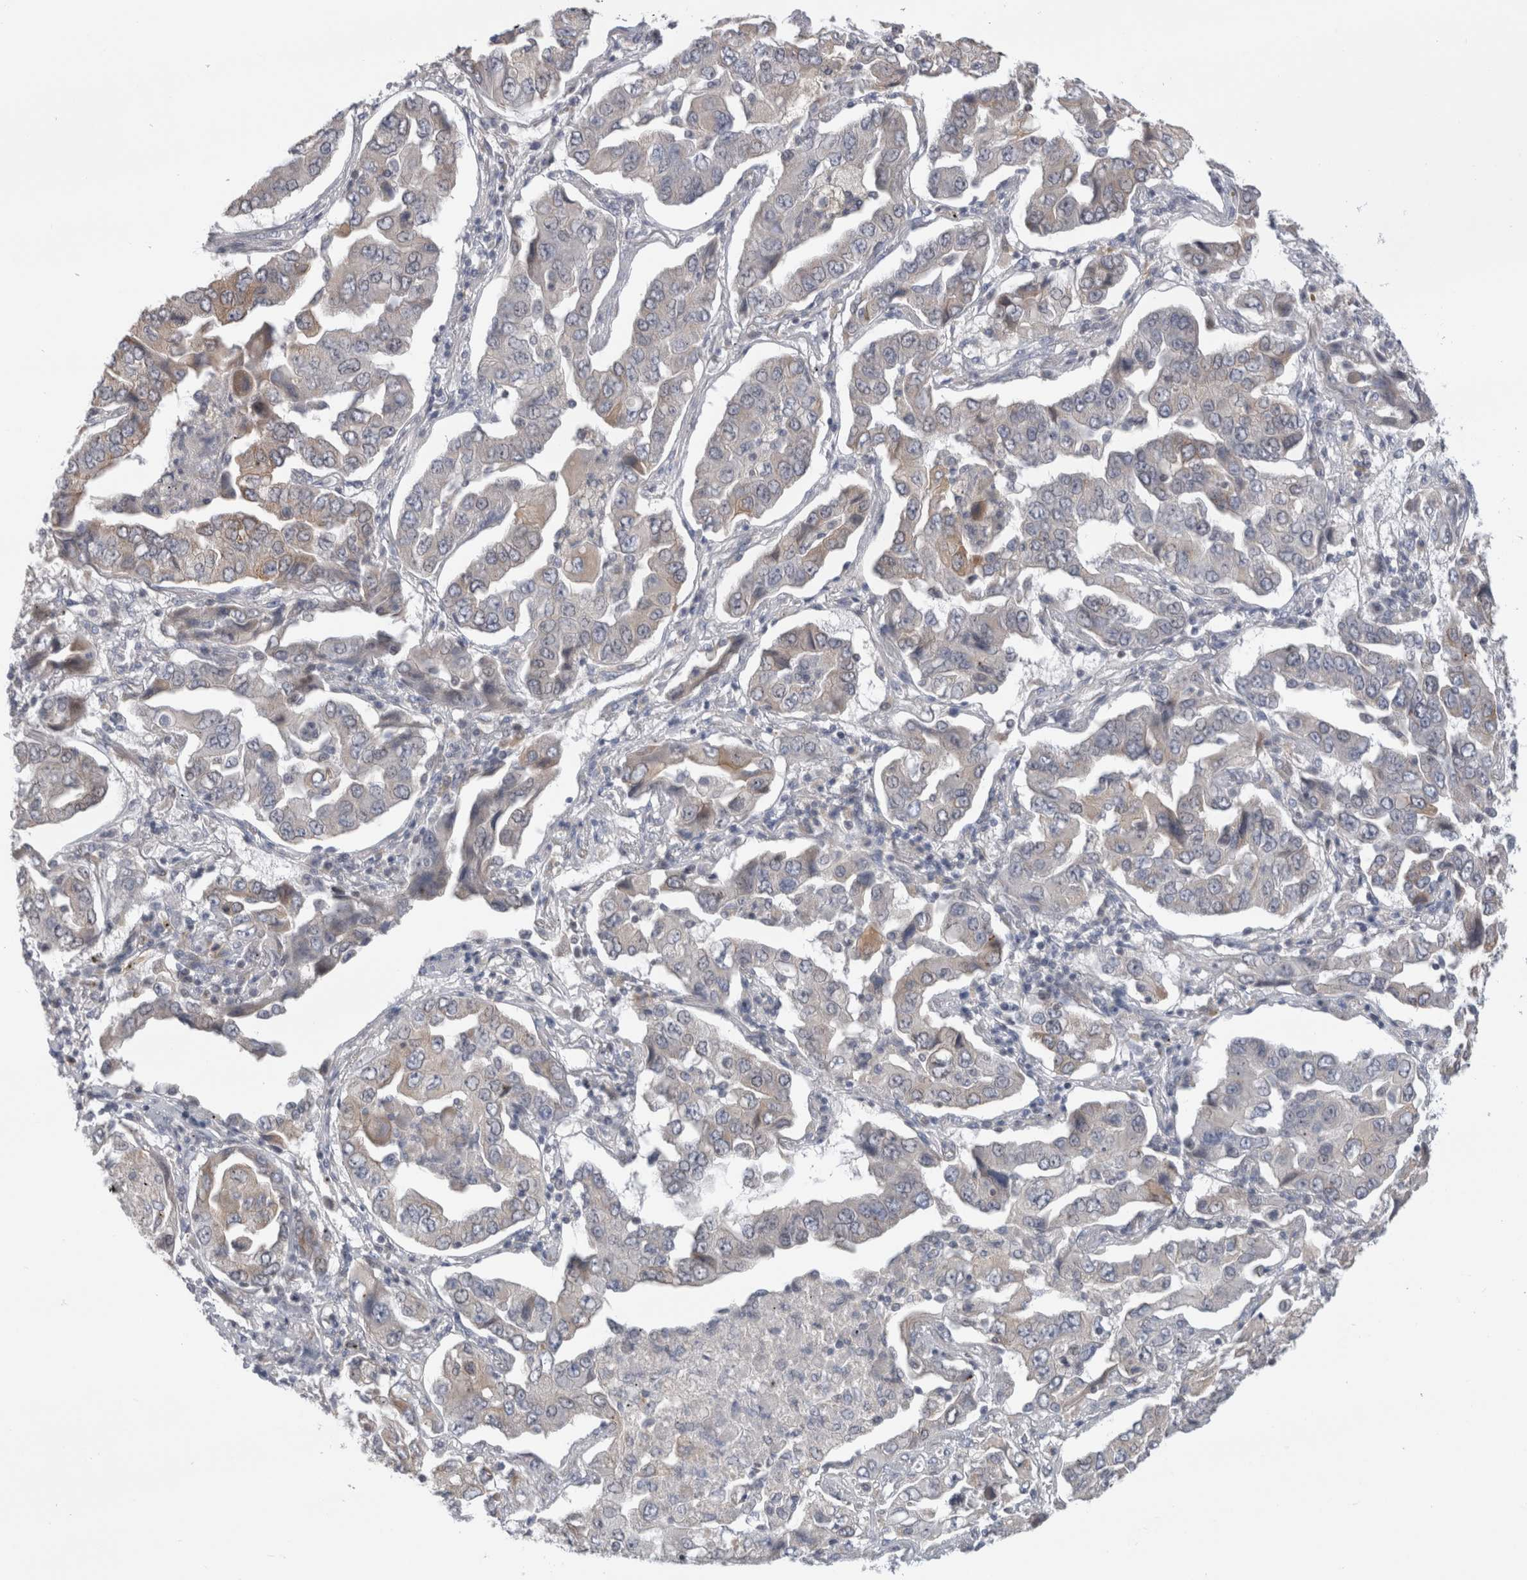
{"staining": {"intensity": "weak", "quantity": "<25%", "location": "cytoplasmic/membranous"}, "tissue": "lung cancer", "cell_type": "Tumor cells", "image_type": "cancer", "snomed": [{"axis": "morphology", "description": "Adenocarcinoma, NOS"}, {"axis": "topography", "description": "Lung"}], "caption": "The micrograph reveals no staining of tumor cells in lung adenocarcinoma.", "gene": "SYTL5", "patient": {"sex": "female", "age": 65}}